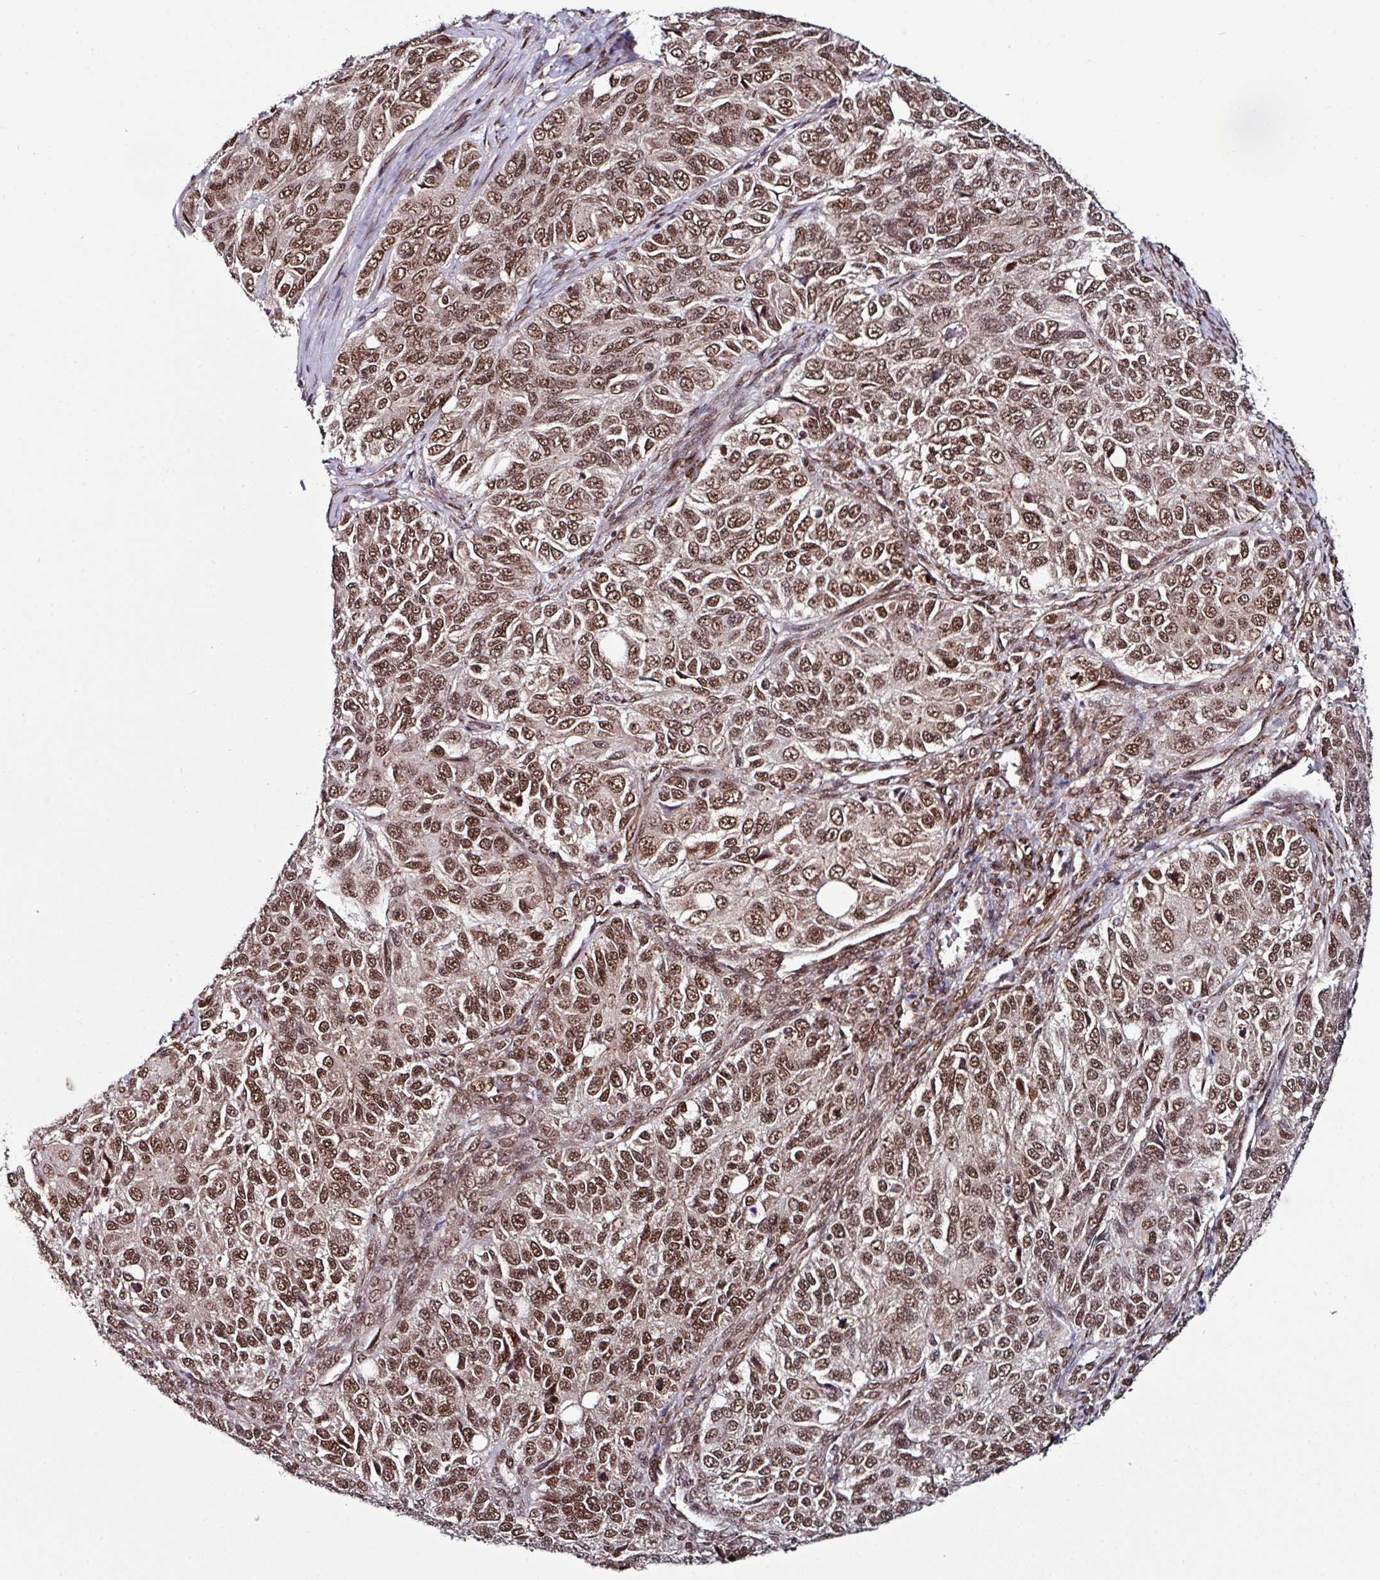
{"staining": {"intensity": "moderate", "quantity": ">75%", "location": "nuclear"}, "tissue": "ovarian cancer", "cell_type": "Tumor cells", "image_type": "cancer", "snomed": [{"axis": "morphology", "description": "Carcinoma, endometroid"}, {"axis": "topography", "description": "Ovary"}], "caption": "This micrograph displays immunohistochemistry staining of human ovarian cancer (endometroid carcinoma), with medium moderate nuclear staining in approximately >75% of tumor cells.", "gene": "MORF4L2", "patient": {"sex": "female", "age": 51}}